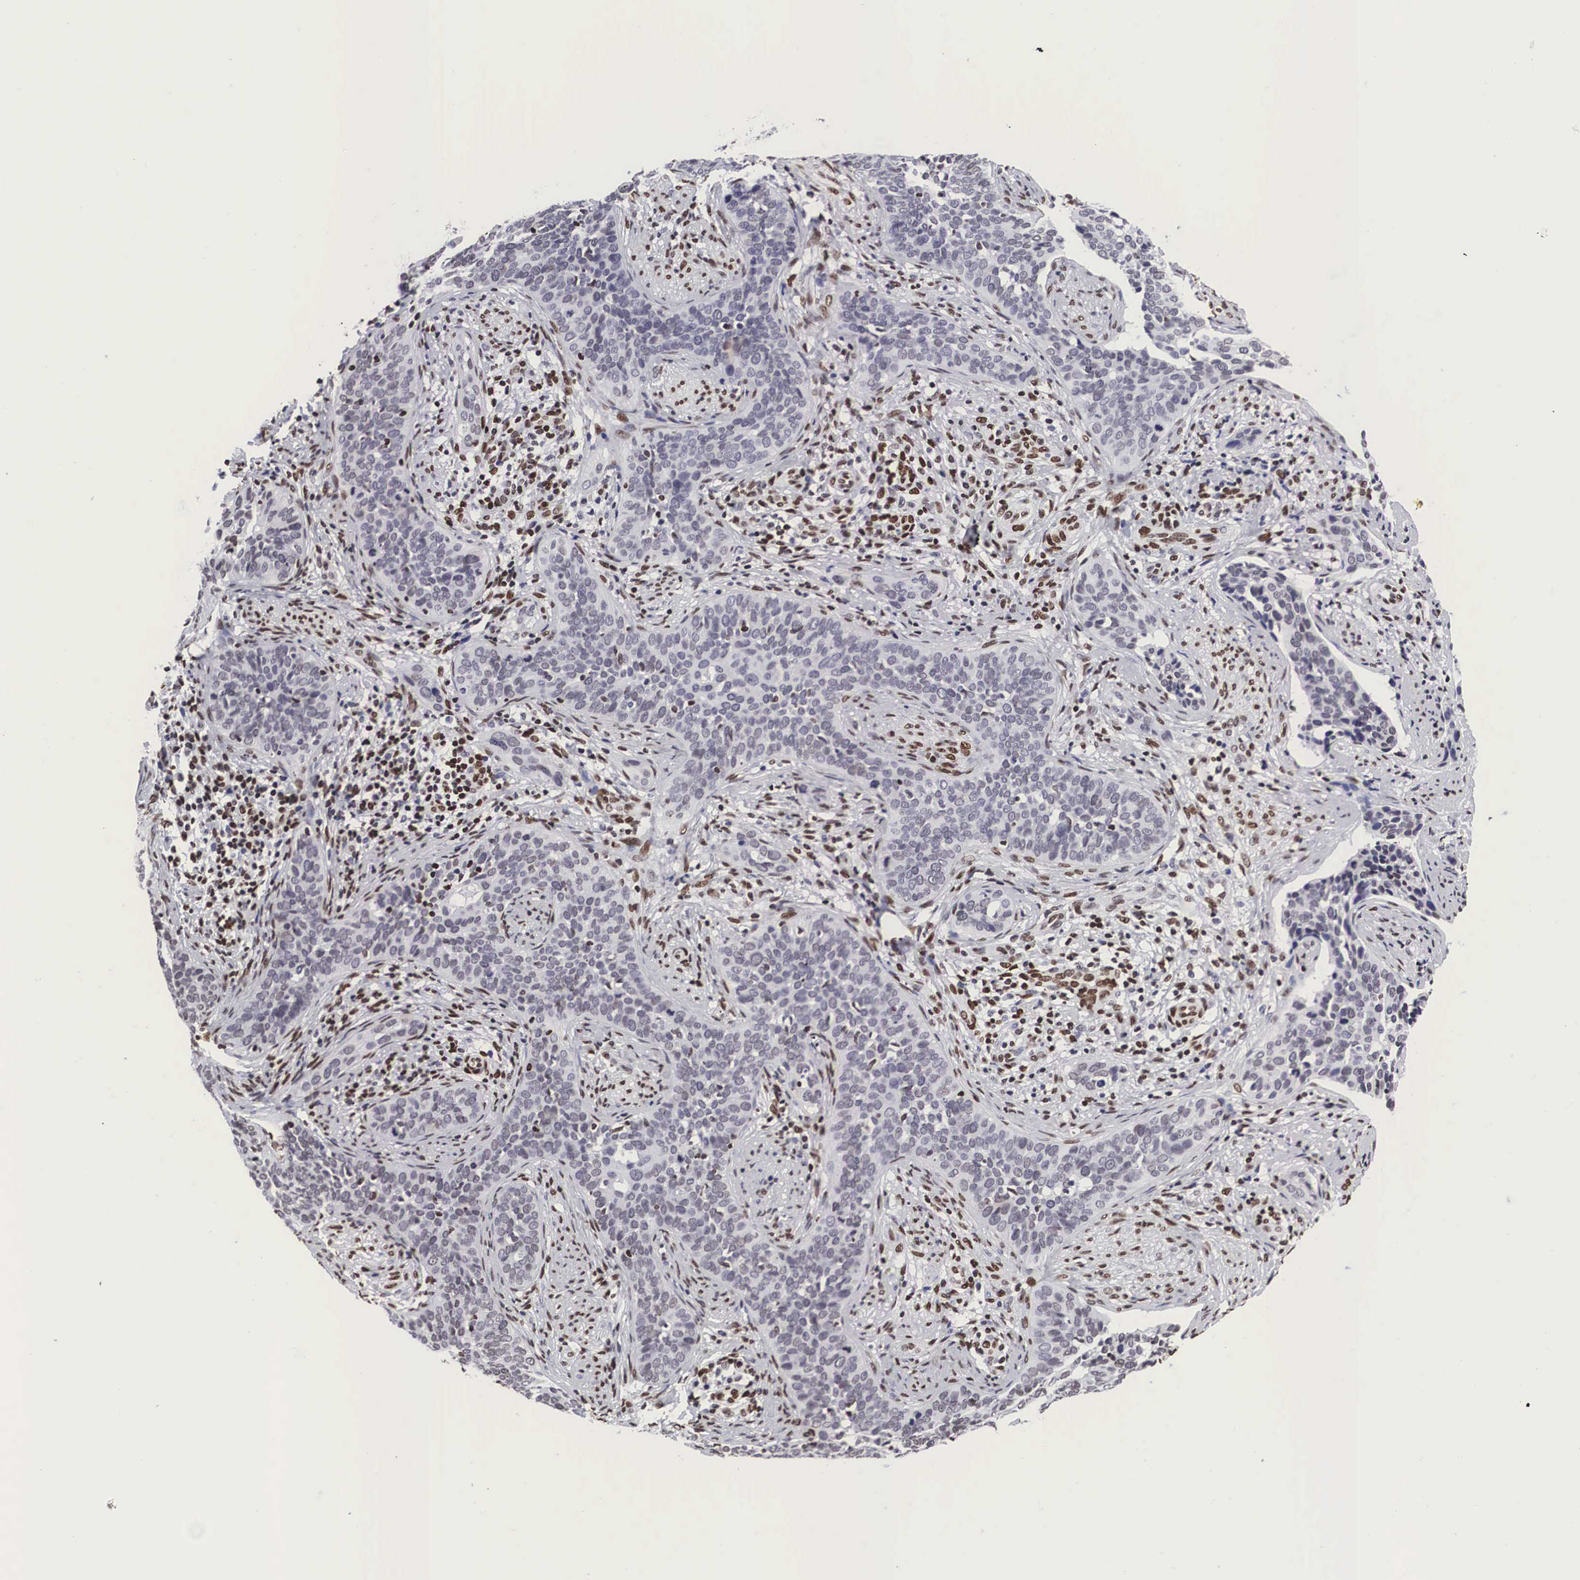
{"staining": {"intensity": "weak", "quantity": "25%-75%", "location": "nuclear"}, "tissue": "cervical cancer", "cell_type": "Tumor cells", "image_type": "cancer", "snomed": [{"axis": "morphology", "description": "Squamous cell carcinoma, NOS"}, {"axis": "topography", "description": "Cervix"}], "caption": "A low amount of weak nuclear positivity is present in about 25%-75% of tumor cells in cervical cancer (squamous cell carcinoma) tissue.", "gene": "MECP2", "patient": {"sex": "female", "age": 31}}